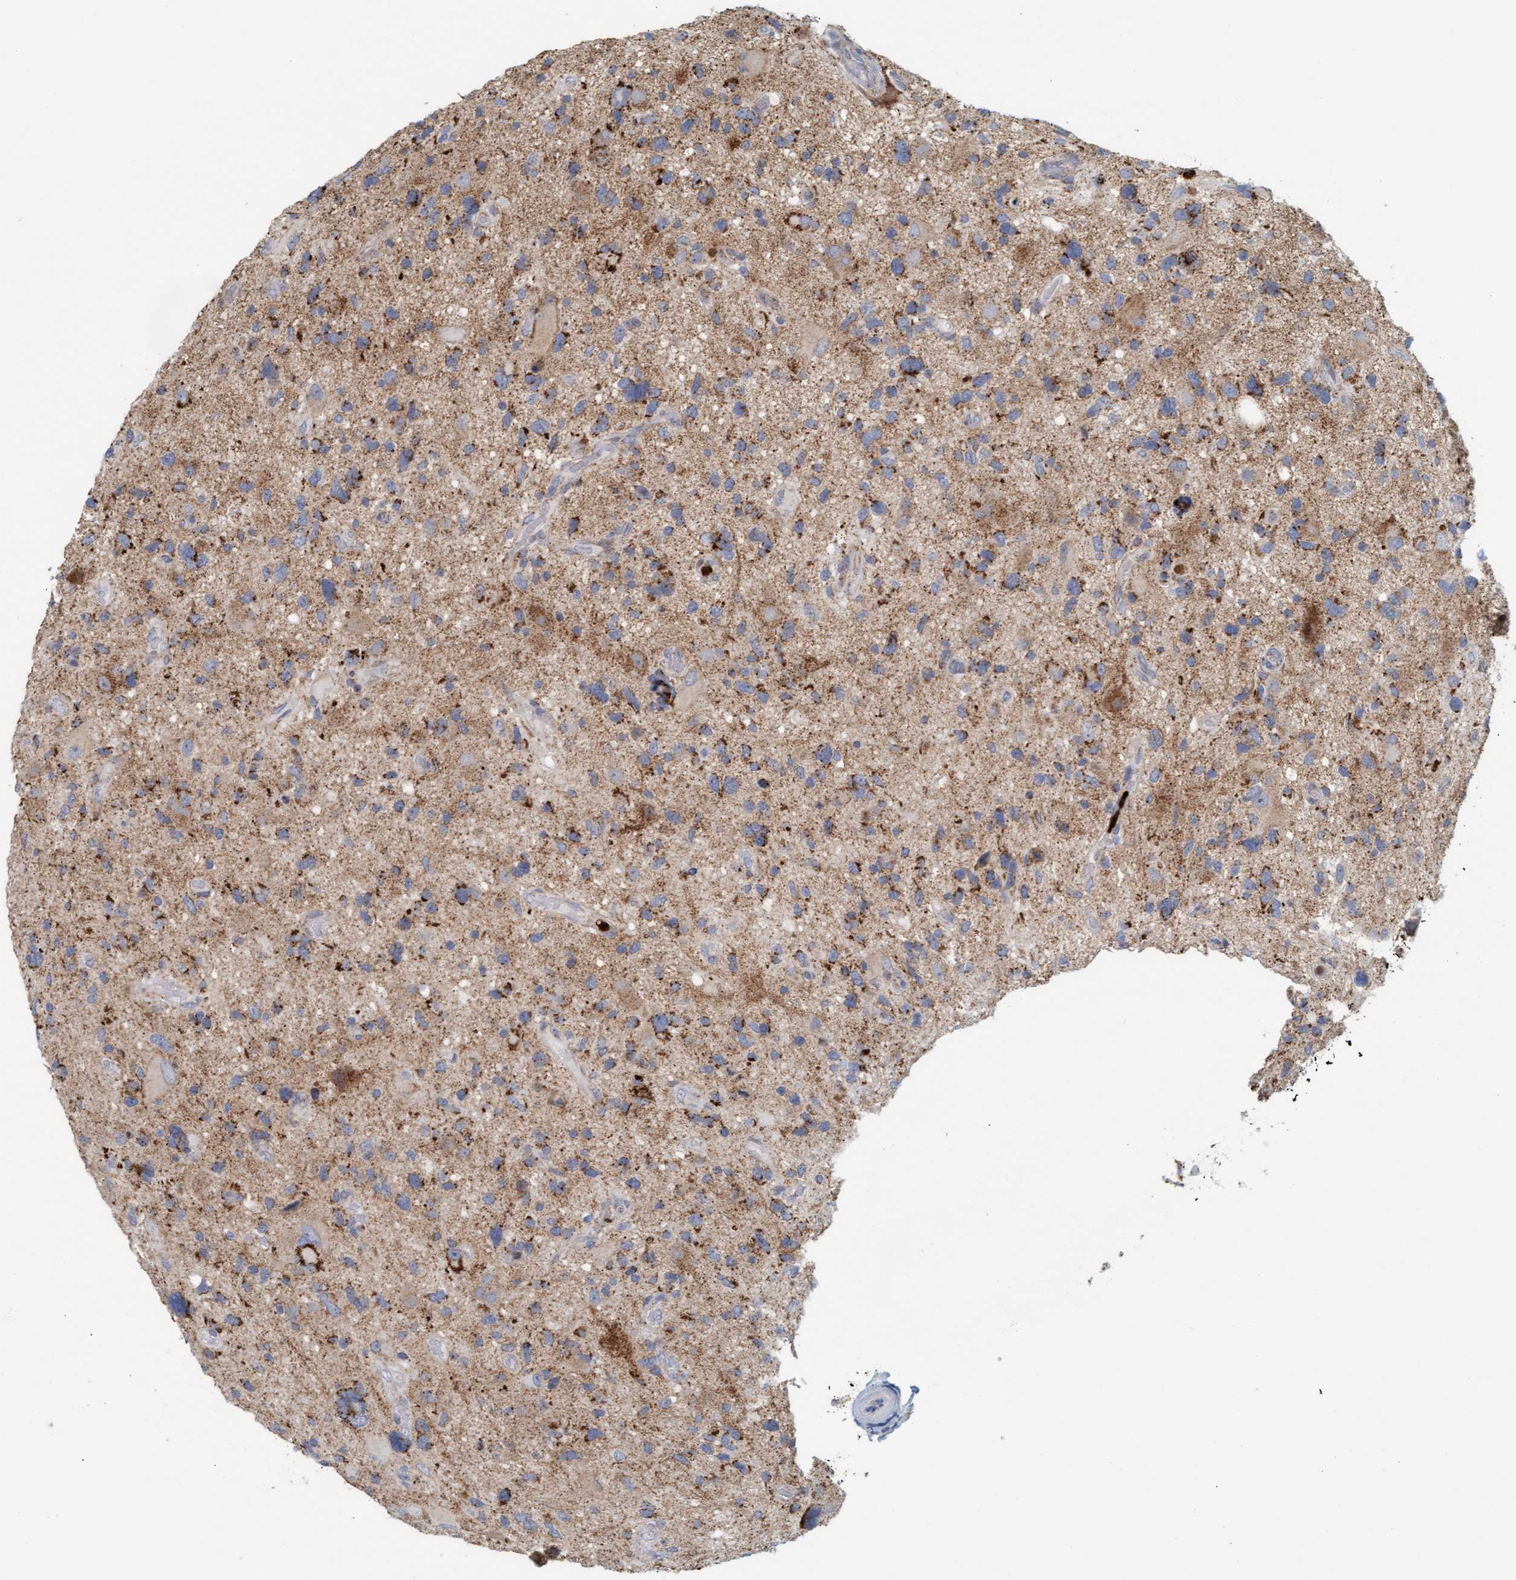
{"staining": {"intensity": "moderate", "quantity": "25%-75%", "location": "cytoplasmic/membranous"}, "tissue": "glioma", "cell_type": "Tumor cells", "image_type": "cancer", "snomed": [{"axis": "morphology", "description": "Glioma, malignant, High grade"}, {"axis": "topography", "description": "Brain"}], "caption": "Glioma stained with a protein marker demonstrates moderate staining in tumor cells.", "gene": "B9D1", "patient": {"sex": "male", "age": 33}}